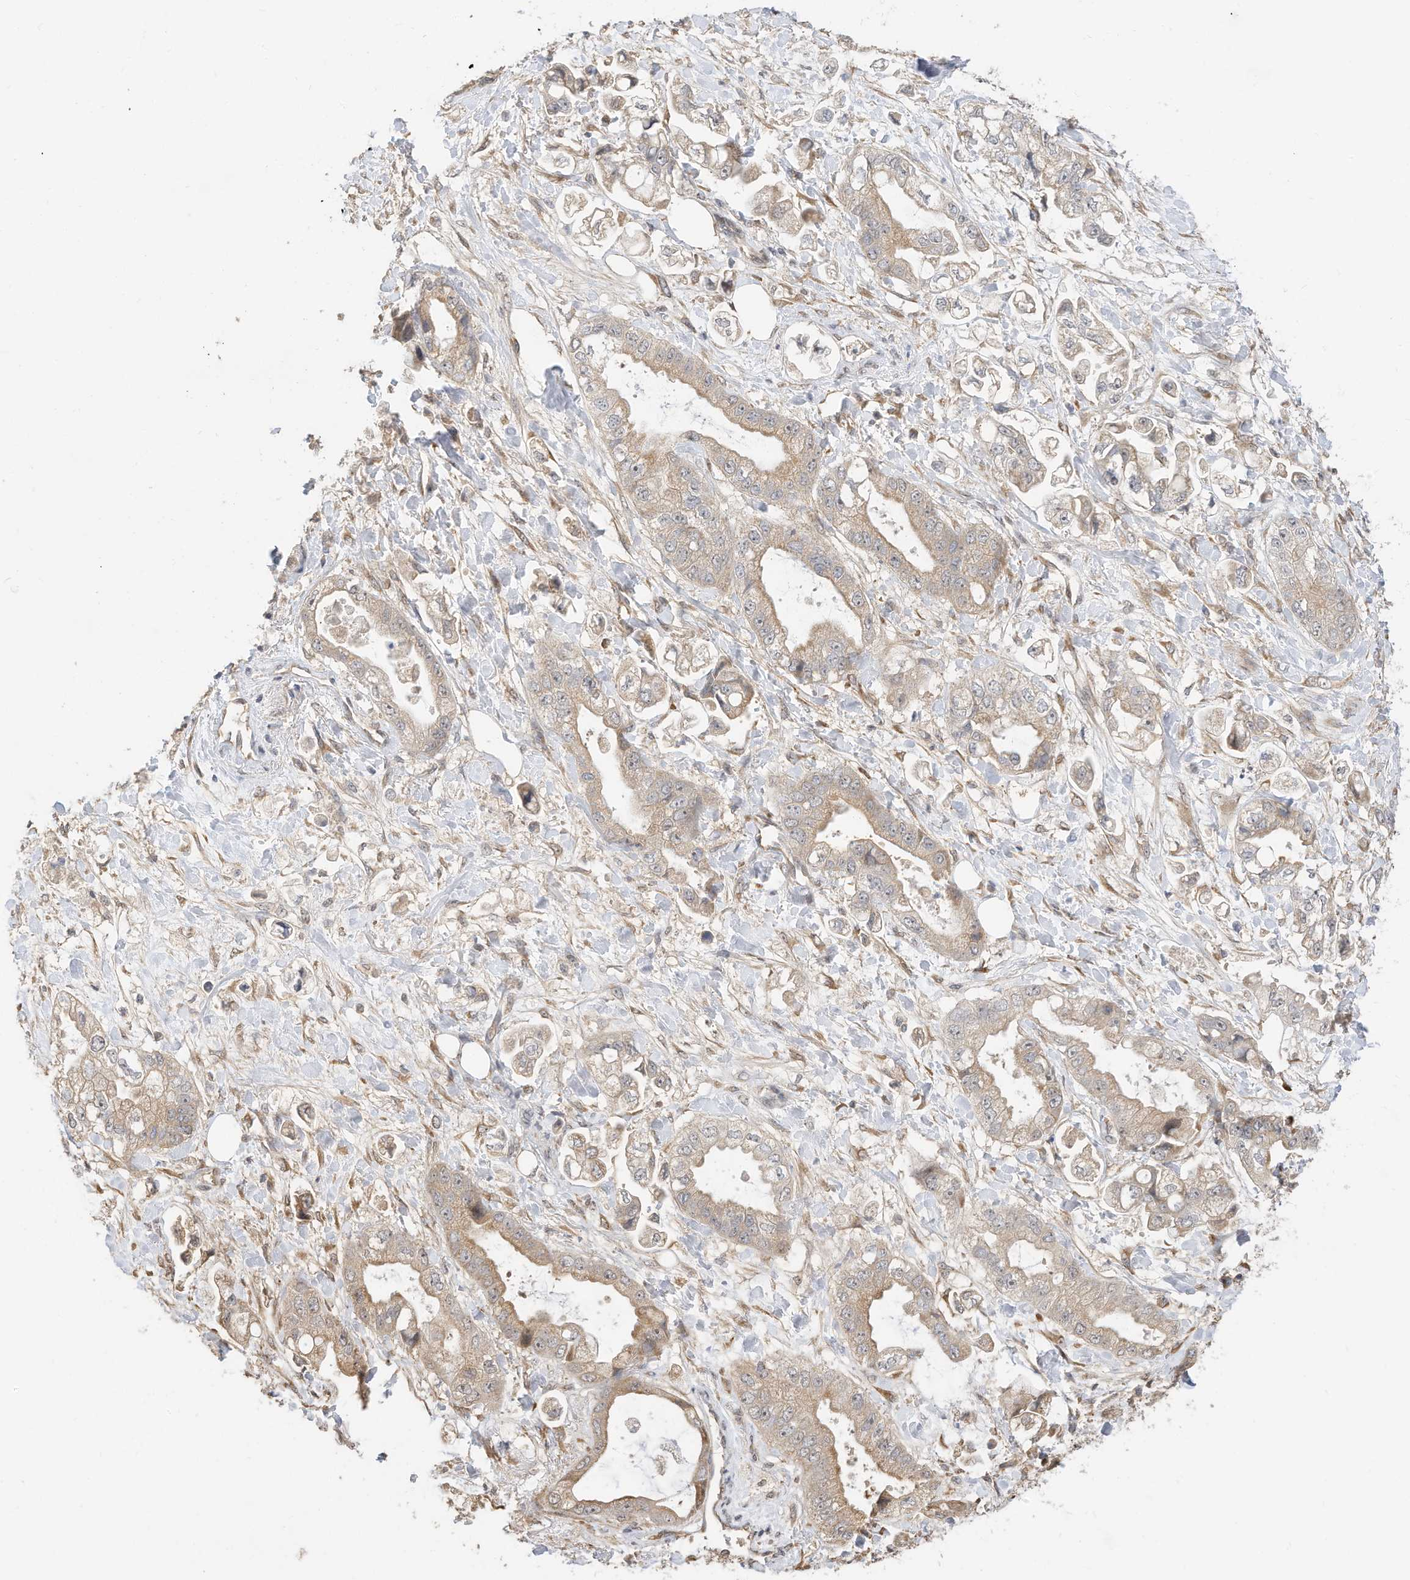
{"staining": {"intensity": "moderate", "quantity": "25%-75%", "location": "cytoplasmic/membranous"}, "tissue": "stomach cancer", "cell_type": "Tumor cells", "image_type": "cancer", "snomed": [{"axis": "morphology", "description": "Adenocarcinoma, NOS"}, {"axis": "topography", "description": "Stomach"}], "caption": "Human stomach cancer (adenocarcinoma) stained with a protein marker shows moderate staining in tumor cells.", "gene": "CAGE1", "patient": {"sex": "male", "age": 62}}